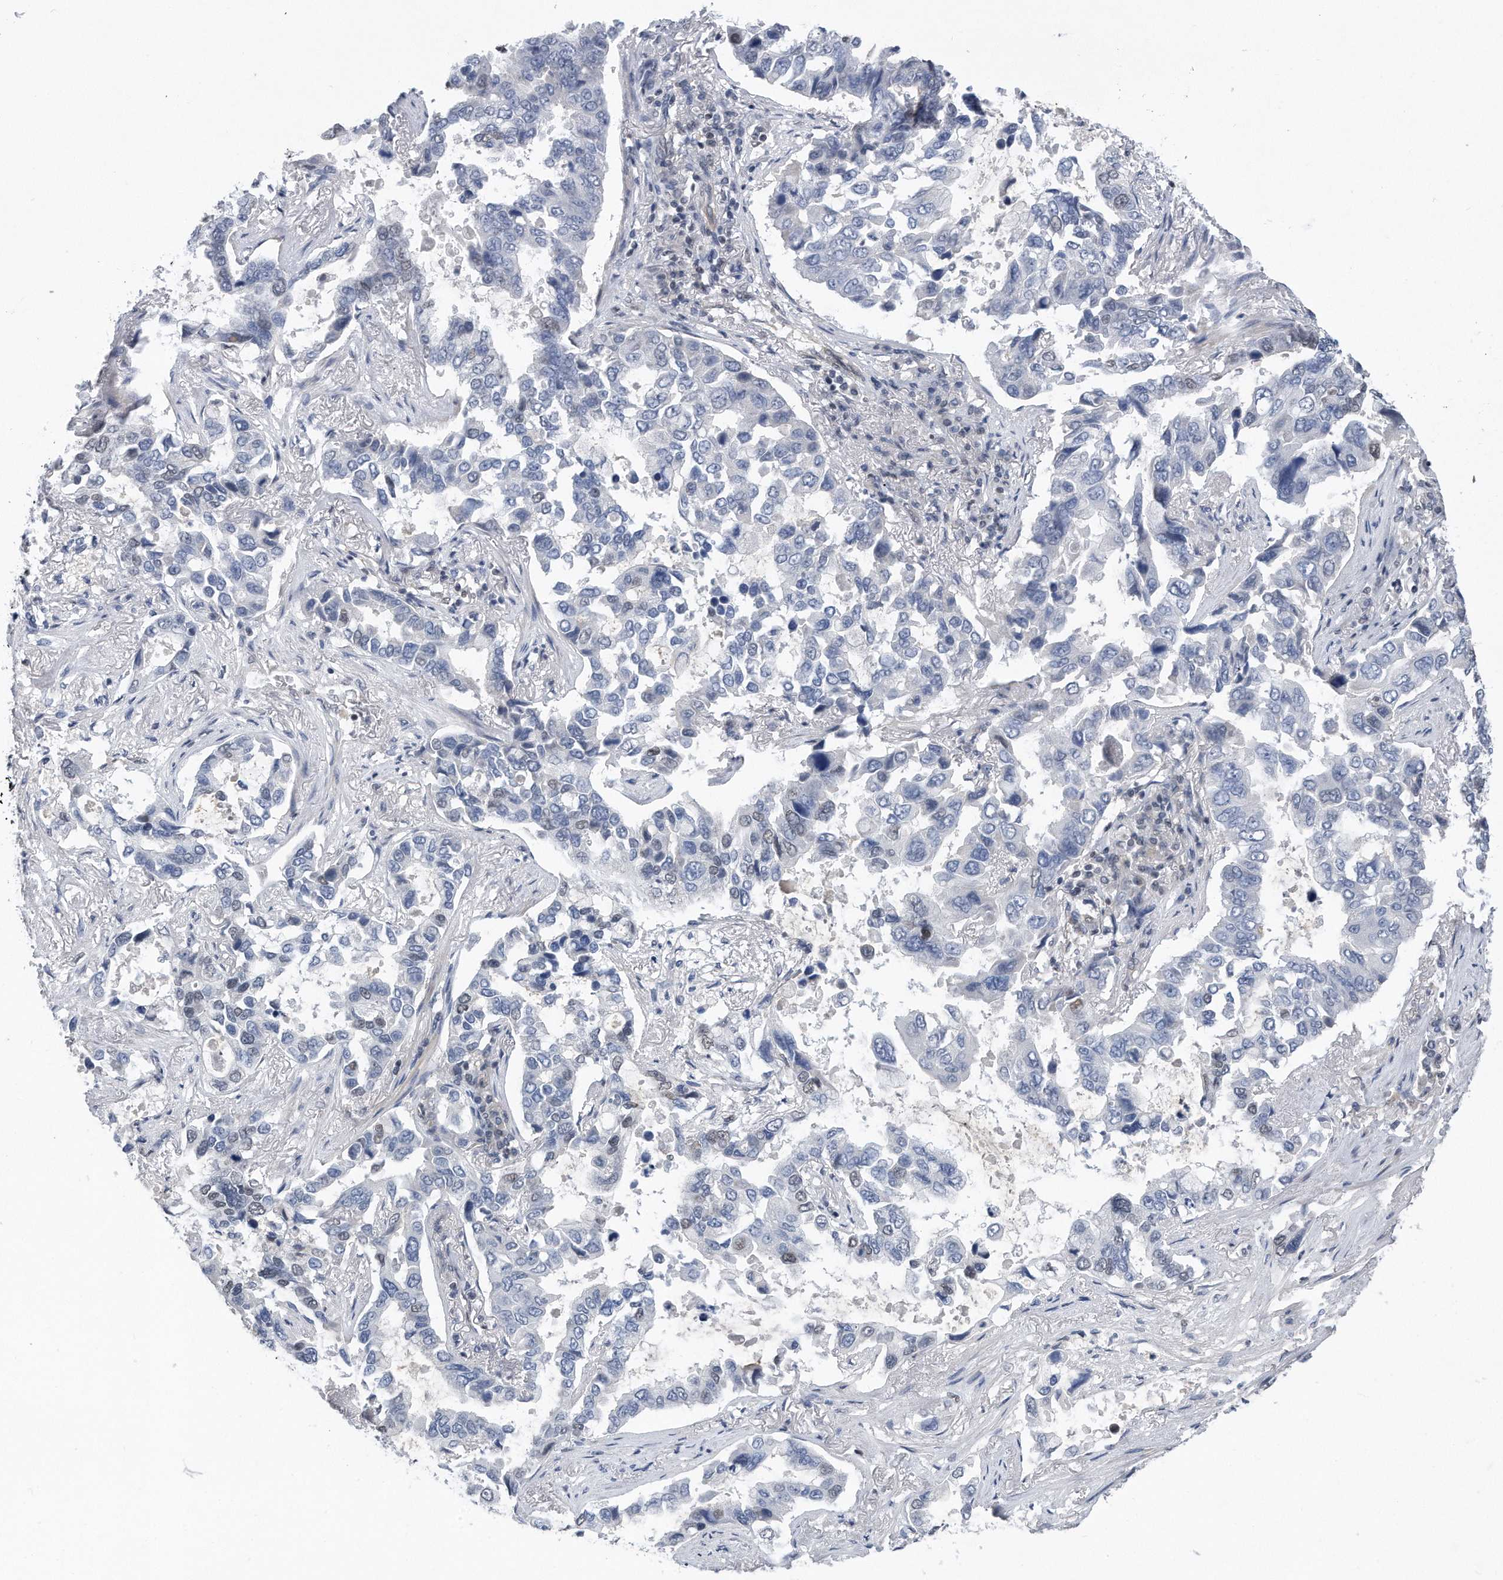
{"staining": {"intensity": "weak", "quantity": "25%-75%", "location": "nuclear"}, "tissue": "lung cancer", "cell_type": "Tumor cells", "image_type": "cancer", "snomed": [{"axis": "morphology", "description": "Squamous cell carcinoma, NOS"}, {"axis": "topography", "description": "Lung"}], "caption": "Squamous cell carcinoma (lung) stained with DAB immunohistochemistry reveals low levels of weak nuclear expression in about 25%-75% of tumor cells.", "gene": "TP53INP1", "patient": {"sex": "male", "age": 66}}